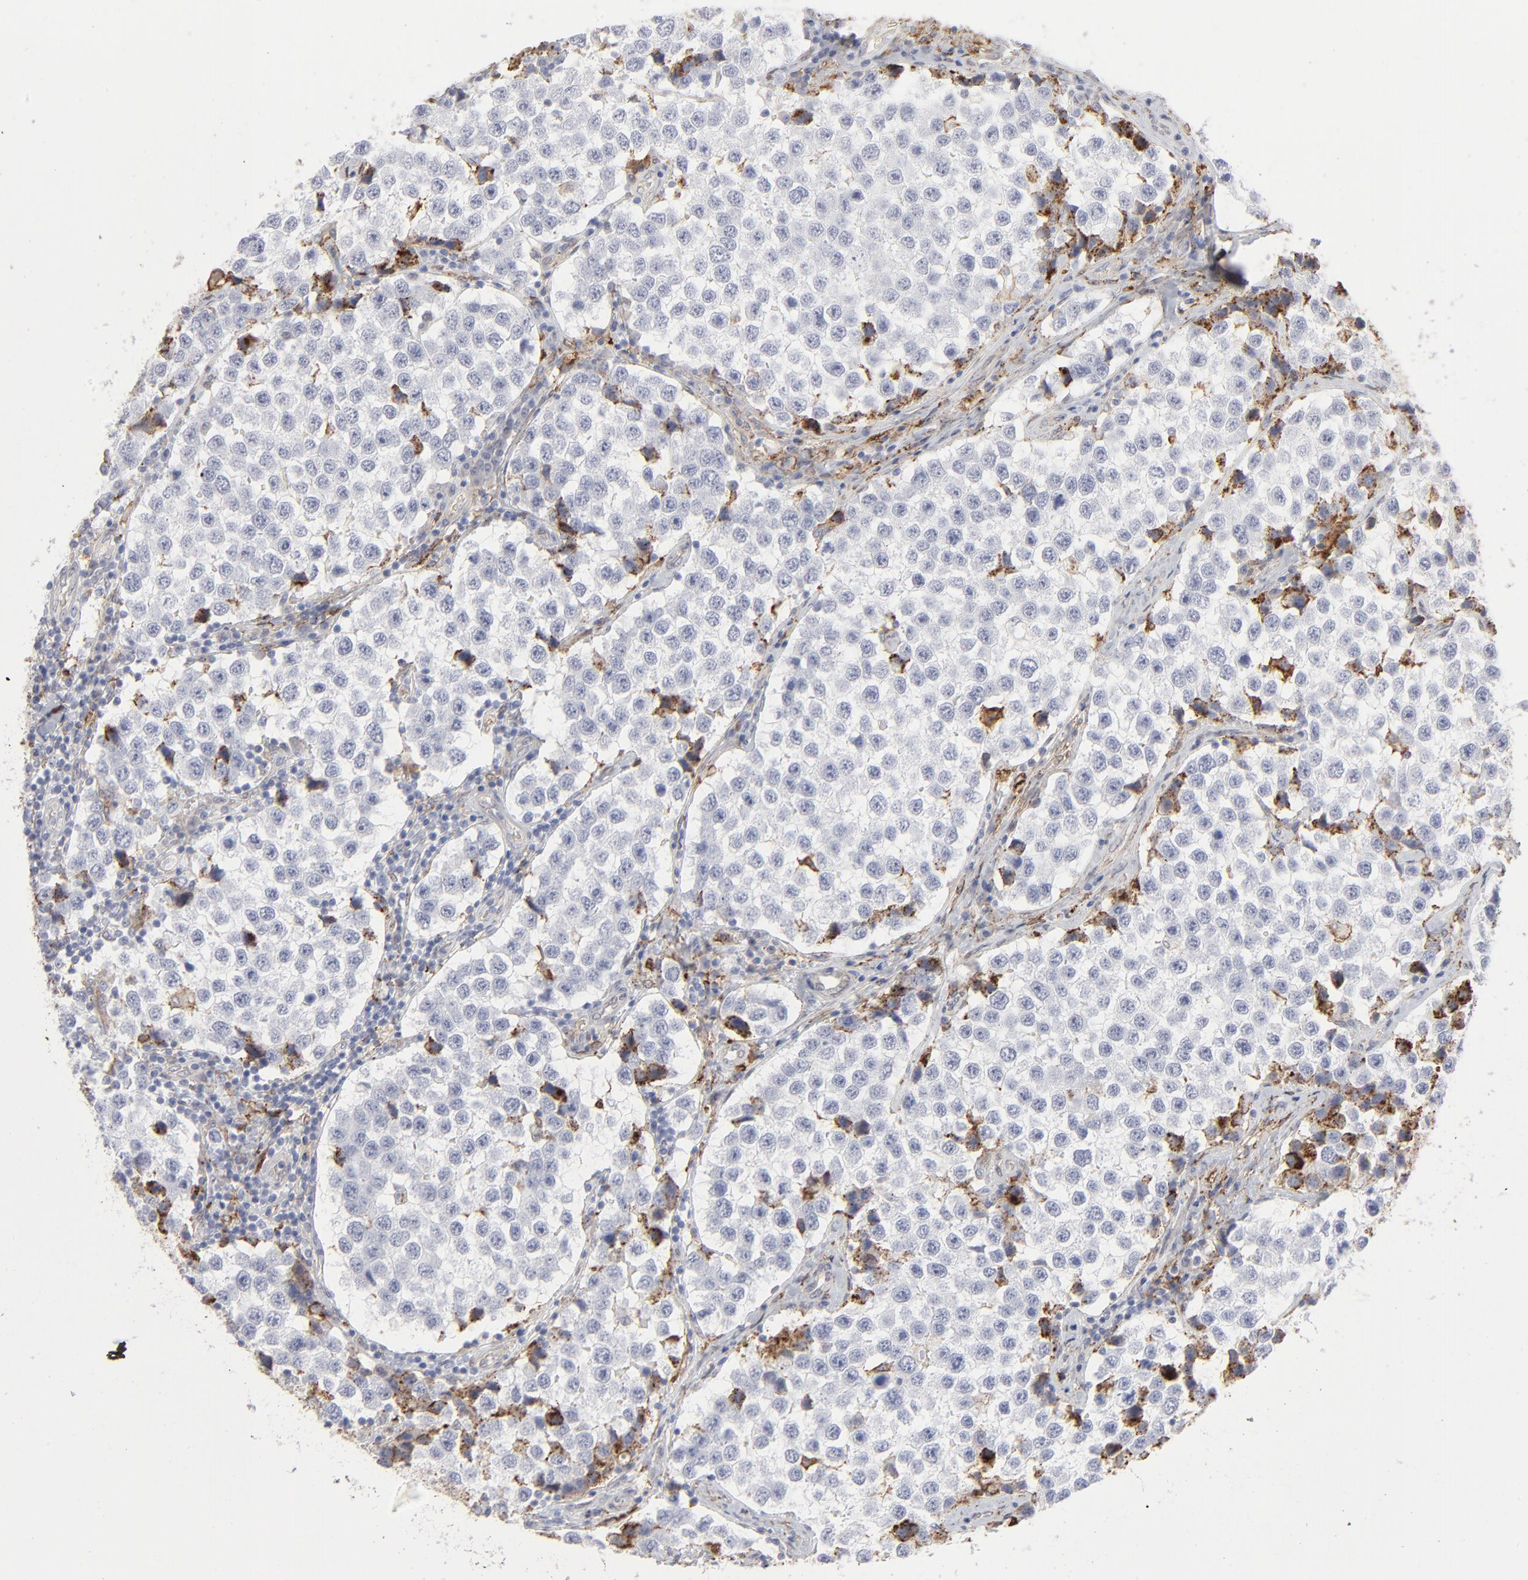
{"staining": {"intensity": "moderate", "quantity": "<25%", "location": "cytoplasmic/membranous"}, "tissue": "testis cancer", "cell_type": "Tumor cells", "image_type": "cancer", "snomed": [{"axis": "morphology", "description": "Seminoma, NOS"}, {"axis": "topography", "description": "Testis"}], "caption": "Testis cancer stained for a protein (brown) demonstrates moderate cytoplasmic/membranous positive expression in approximately <25% of tumor cells.", "gene": "ANXA5", "patient": {"sex": "male", "age": 39}}